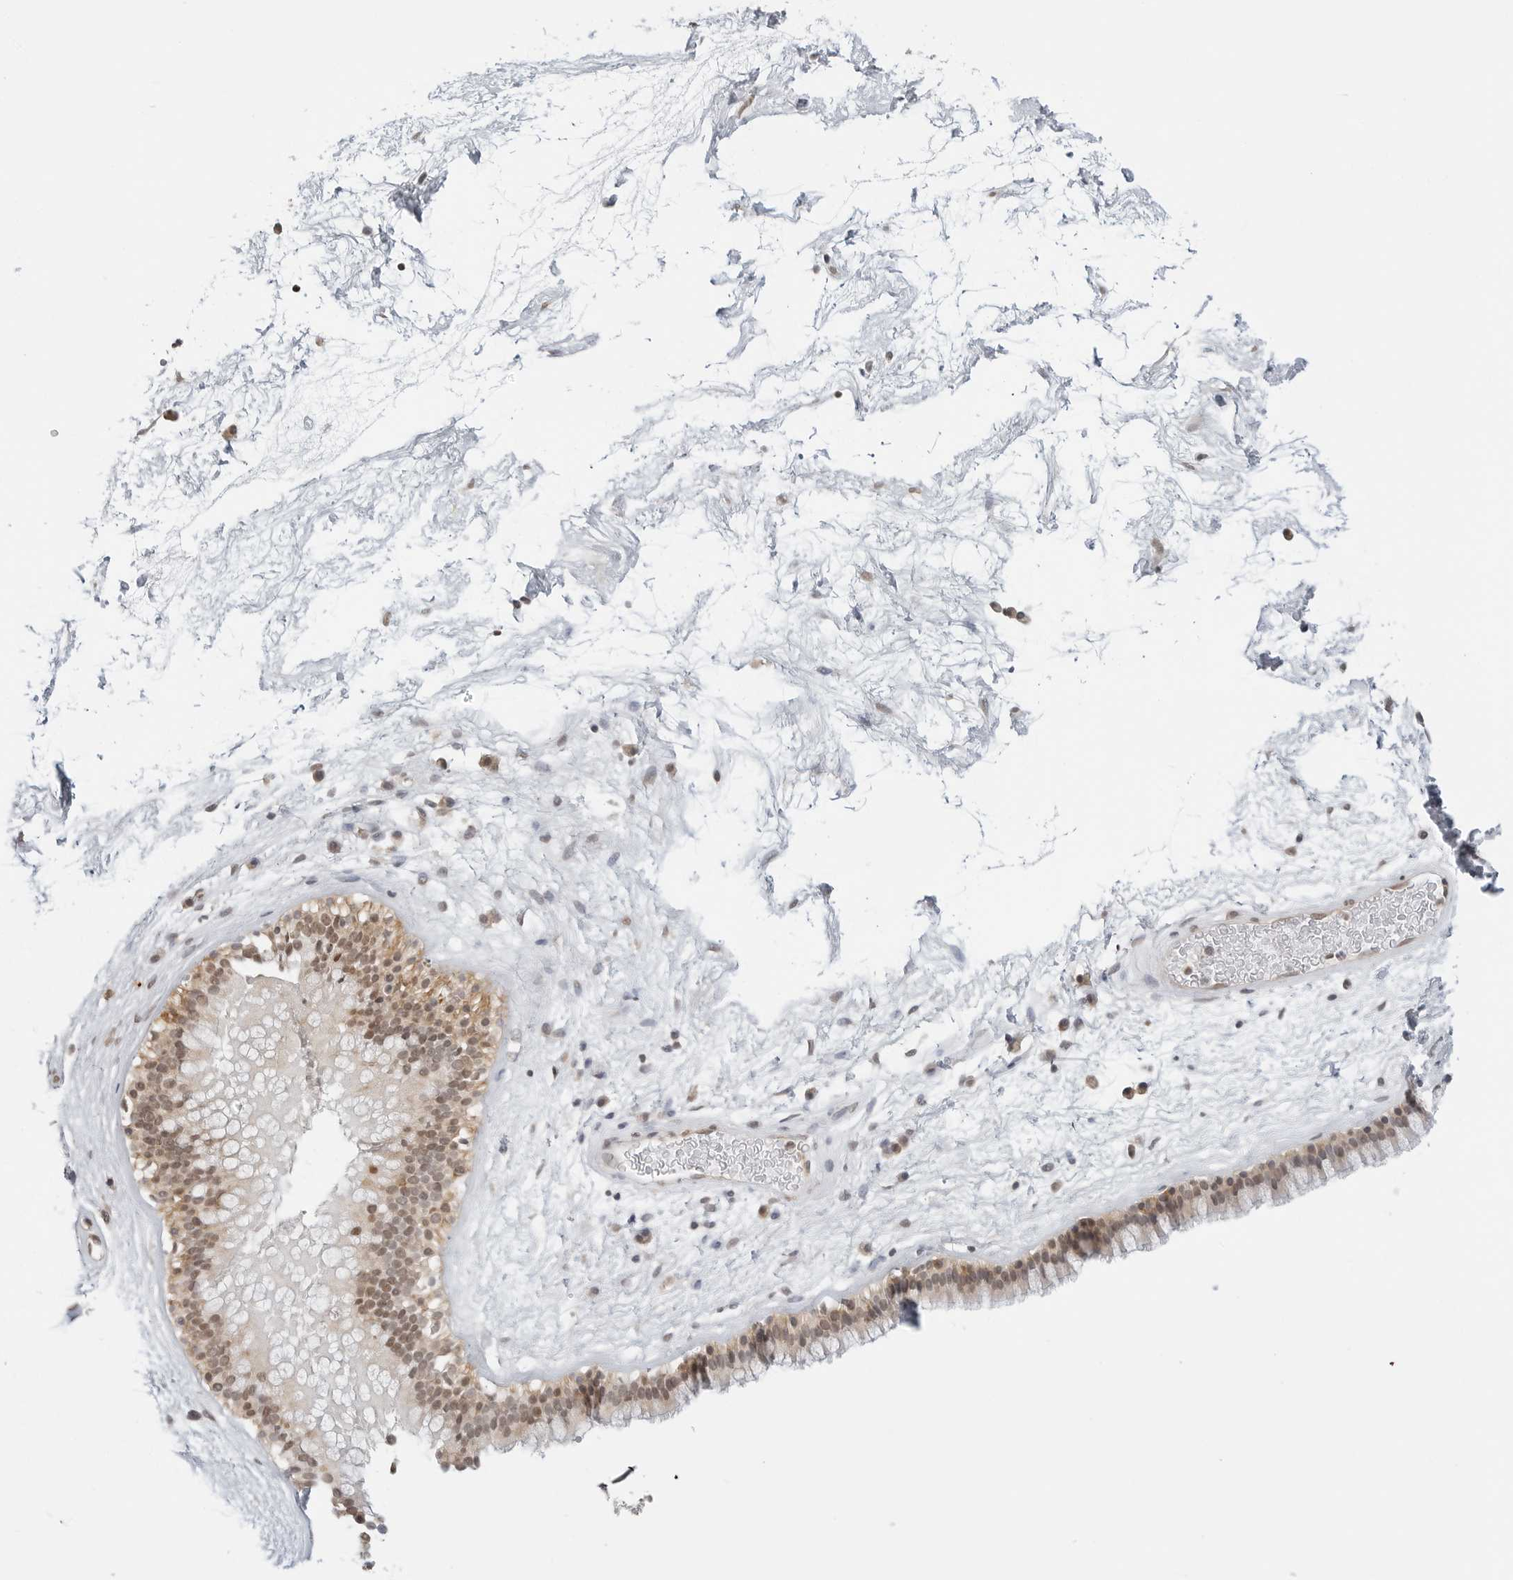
{"staining": {"intensity": "moderate", "quantity": "25%-75%", "location": "cytoplasmic/membranous,nuclear"}, "tissue": "nasopharynx", "cell_type": "Respiratory epithelial cells", "image_type": "normal", "snomed": [{"axis": "morphology", "description": "Normal tissue, NOS"}, {"axis": "morphology", "description": "Inflammation, NOS"}, {"axis": "topography", "description": "Nasopharynx"}], "caption": "IHC image of benign nasopharynx stained for a protein (brown), which shows medium levels of moderate cytoplasmic/membranous,nuclear expression in approximately 25%-75% of respiratory epithelial cells.", "gene": "METAP1", "patient": {"sex": "male", "age": 48}}